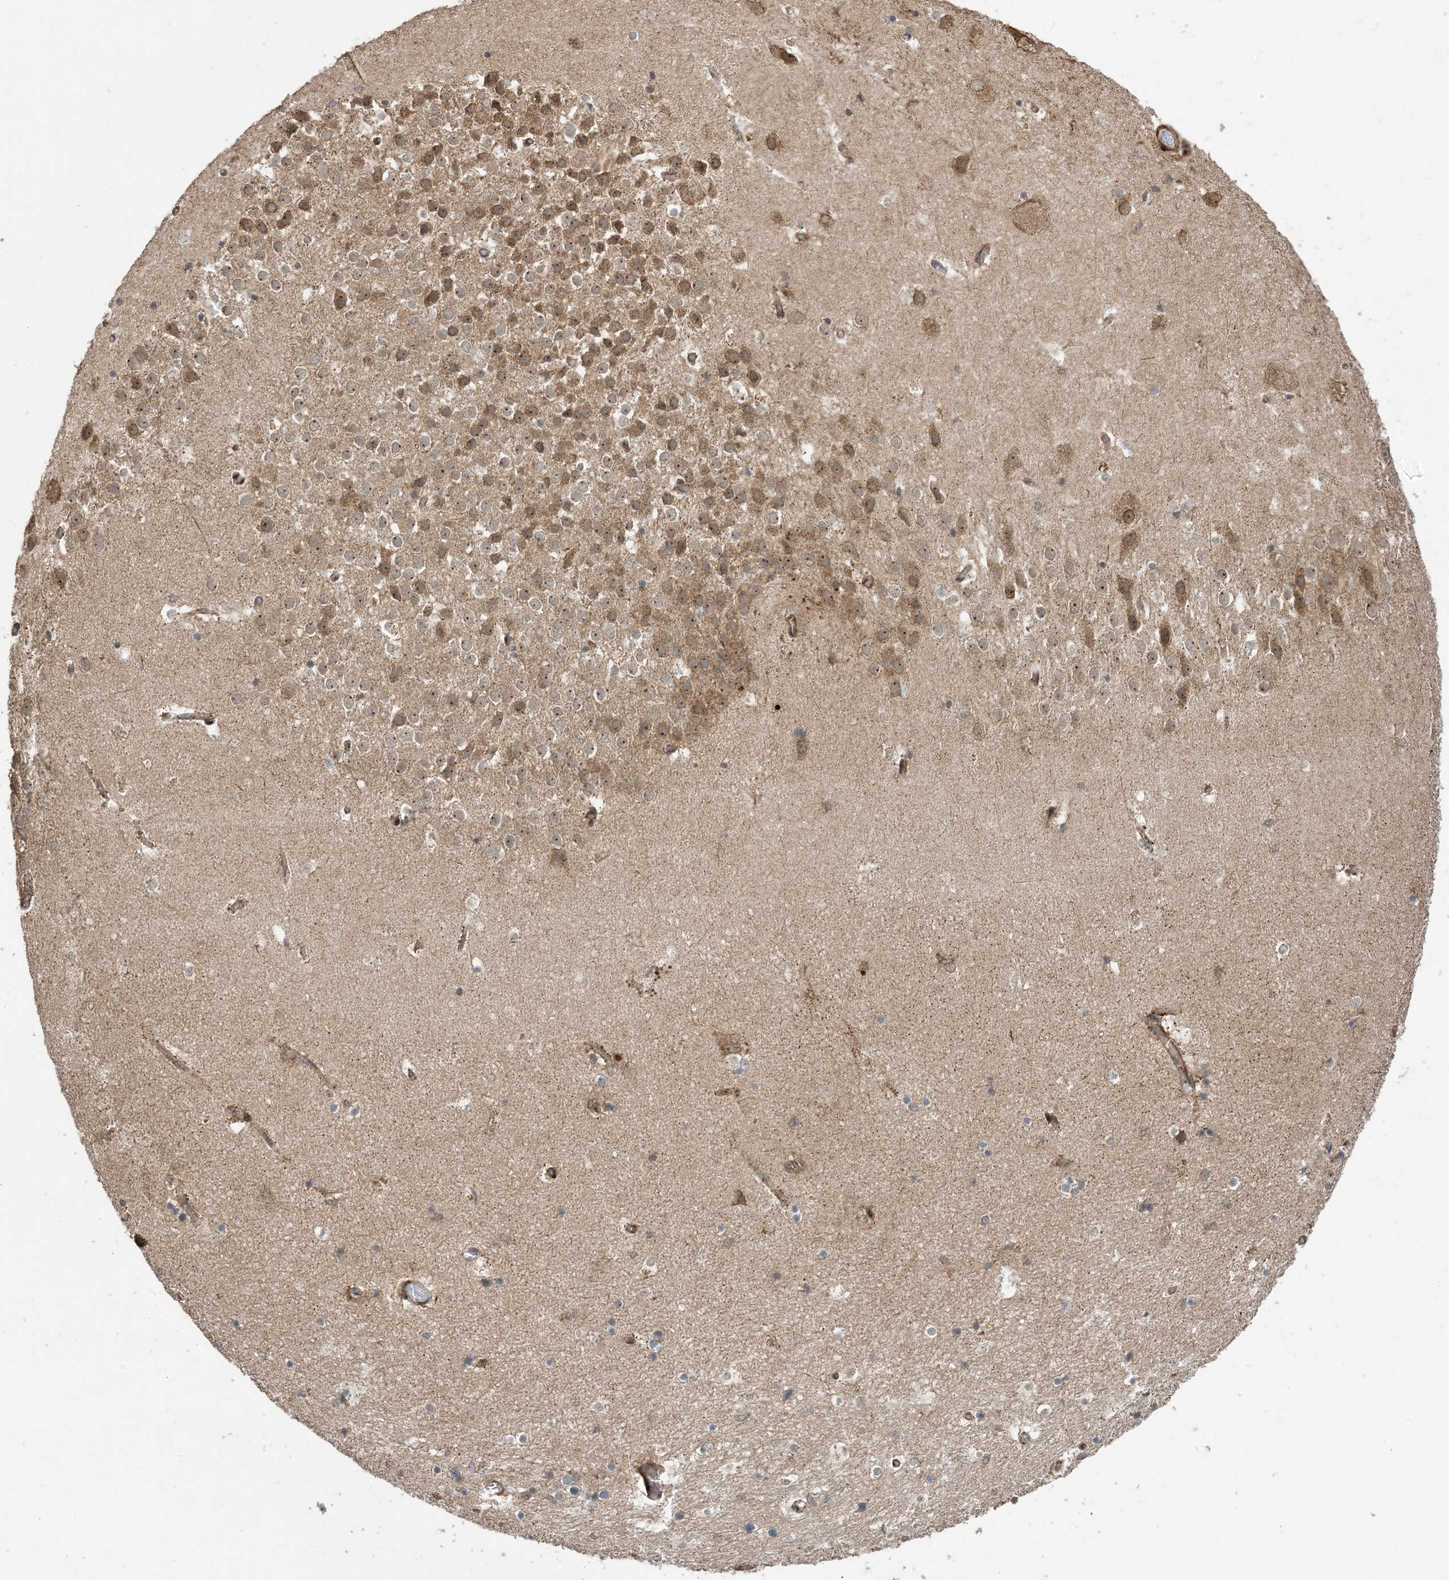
{"staining": {"intensity": "moderate", "quantity": "<25%", "location": "cytoplasmic/membranous"}, "tissue": "hippocampus", "cell_type": "Glial cells", "image_type": "normal", "snomed": [{"axis": "morphology", "description": "Normal tissue, NOS"}, {"axis": "topography", "description": "Hippocampus"}], "caption": "Benign hippocampus exhibits moderate cytoplasmic/membranous positivity in approximately <25% of glial cells, visualized by immunohistochemistry.", "gene": "ZNF511", "patient": {"sex": "female", "age": 52}}